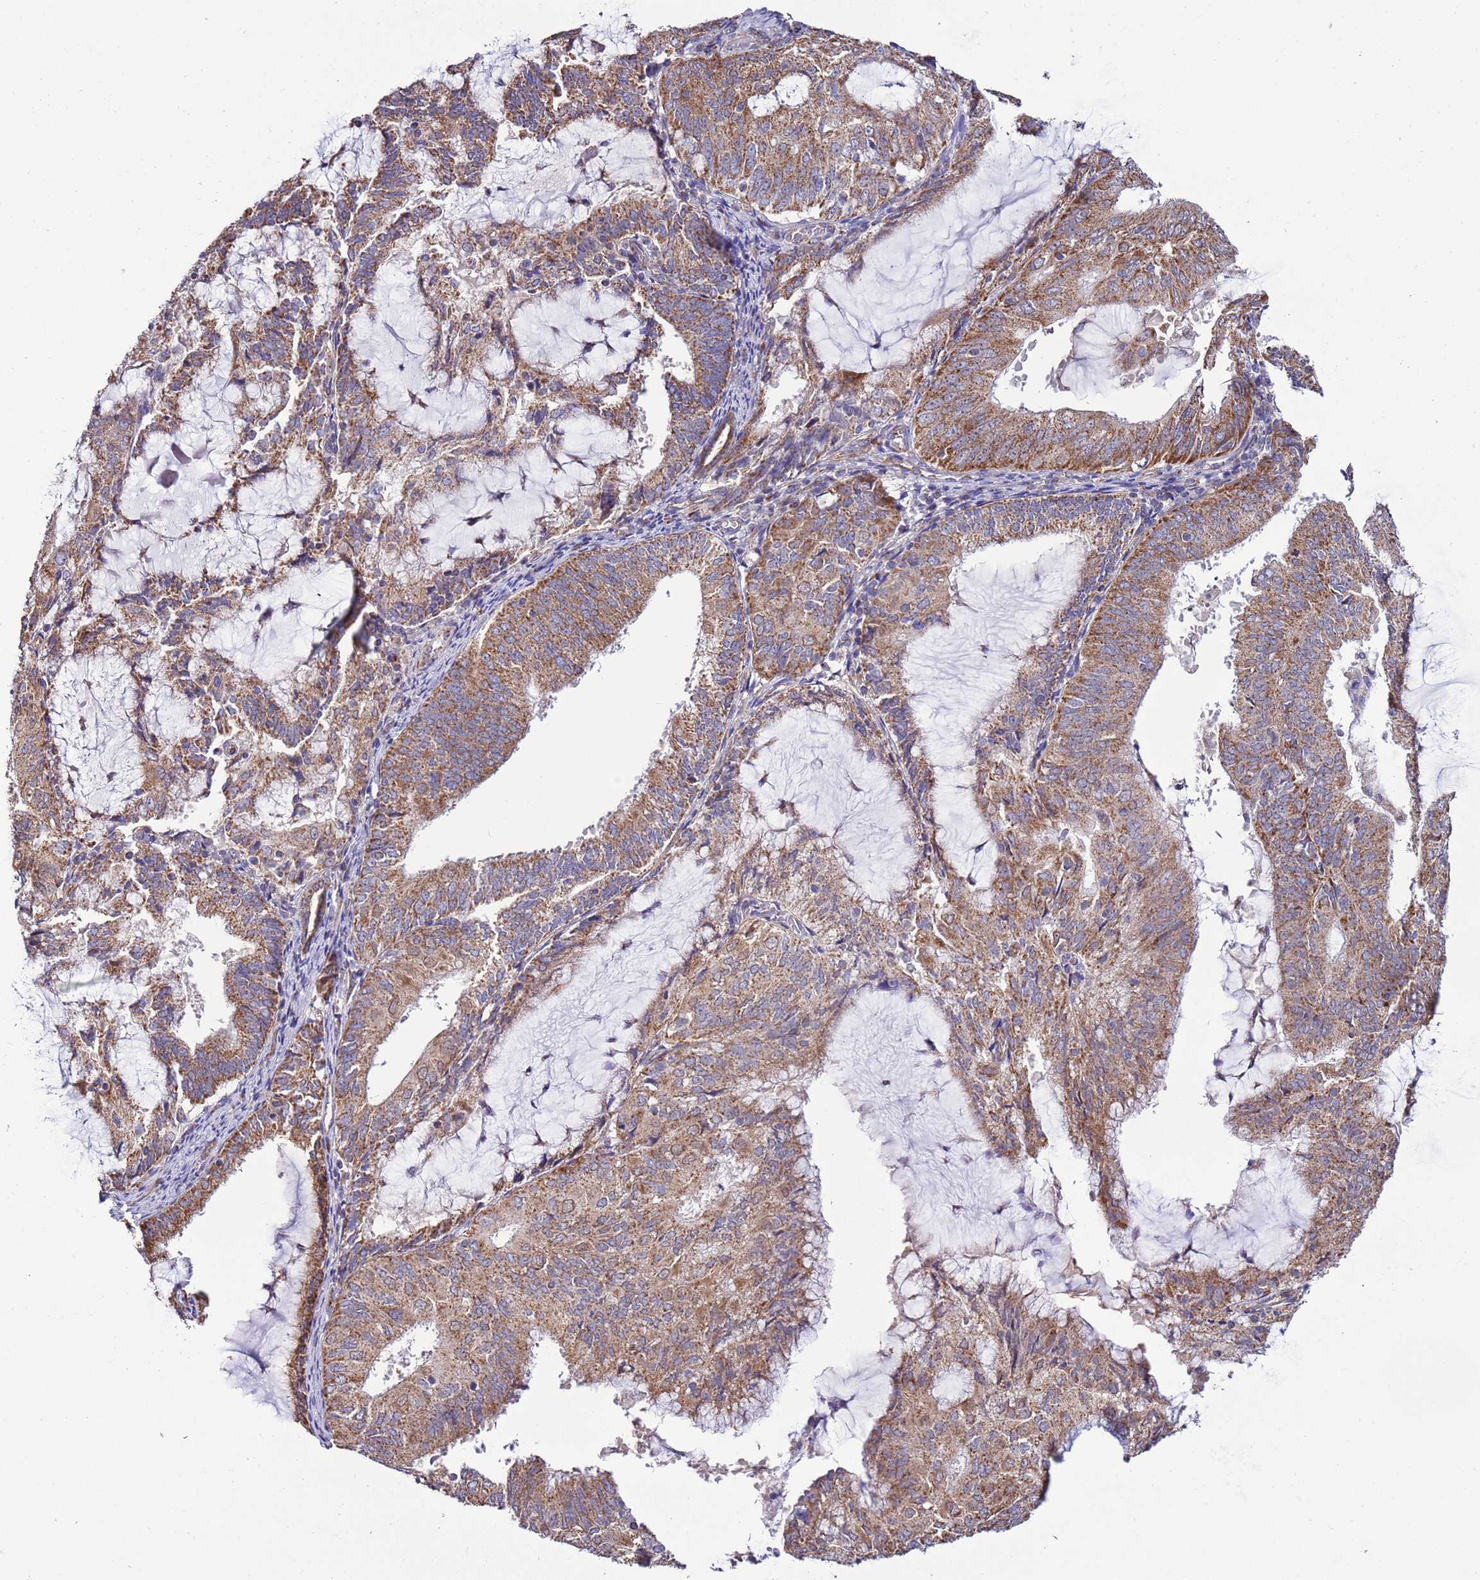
{"staining": {"intensity": "moderate", "quantity": ">75%", "location": "cytoplasmic/membranous"}, "tissue": "endometrial cancer", "cell_type": "Tumor cells", "image_type": "cancer", "snomed": [{"axis": "morphology", "description": "Adenocarcinoma, NOS"}, {"axis": "topography", "description": "Endometrium"}], "caption": "This histopathology image displays IHC staining of human endometrial cancer, with medium moderate cytoplasmic/membranous staining in approximately >75% of tumor cells.", "gene": "AHI1", "patient": {"sex": "female", "age": 81}}